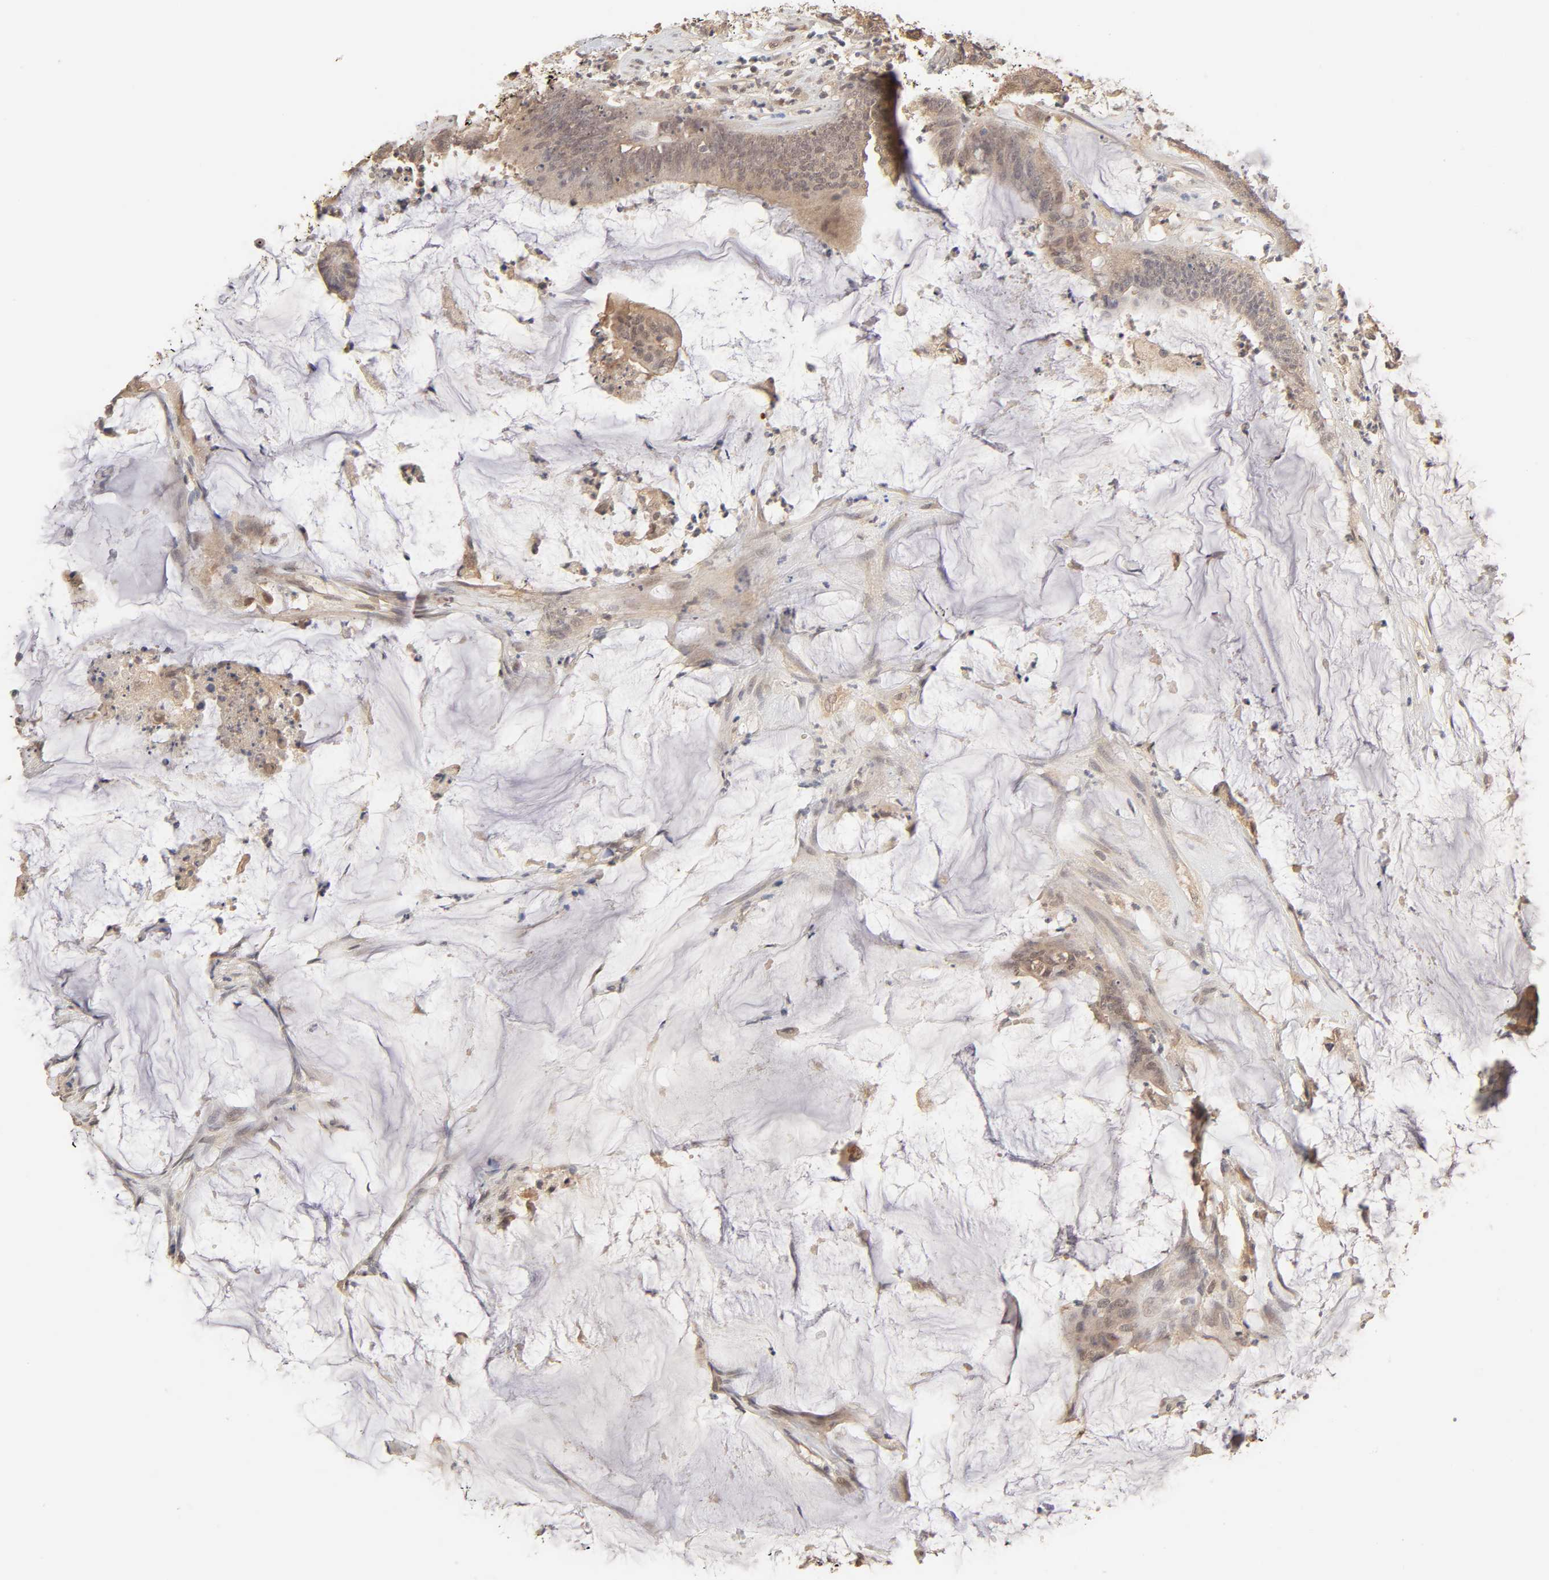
{"staining": {"intensity": "moderate", "quantity": ">75%", "location": "cytoplasmic/membranous"}, "tissue": "colorectal cancer", "cell_type": "Tumor cells", "image_type": "cancer", "snomed": [{"axis": "morphology", "description": "Adenocarcinoma, NOS"}, {"axis": "topography", "description": "Rectum"}], "caption": "Immunohistochemical staining of human adenocarcinoma (colorectal) exhibits medium levels of moderate cytoplasmic/membranous protein expression in about >75% of tumor cells.", "gene": "MAPK1", "patient": {"sex": "female", "age": 66}}